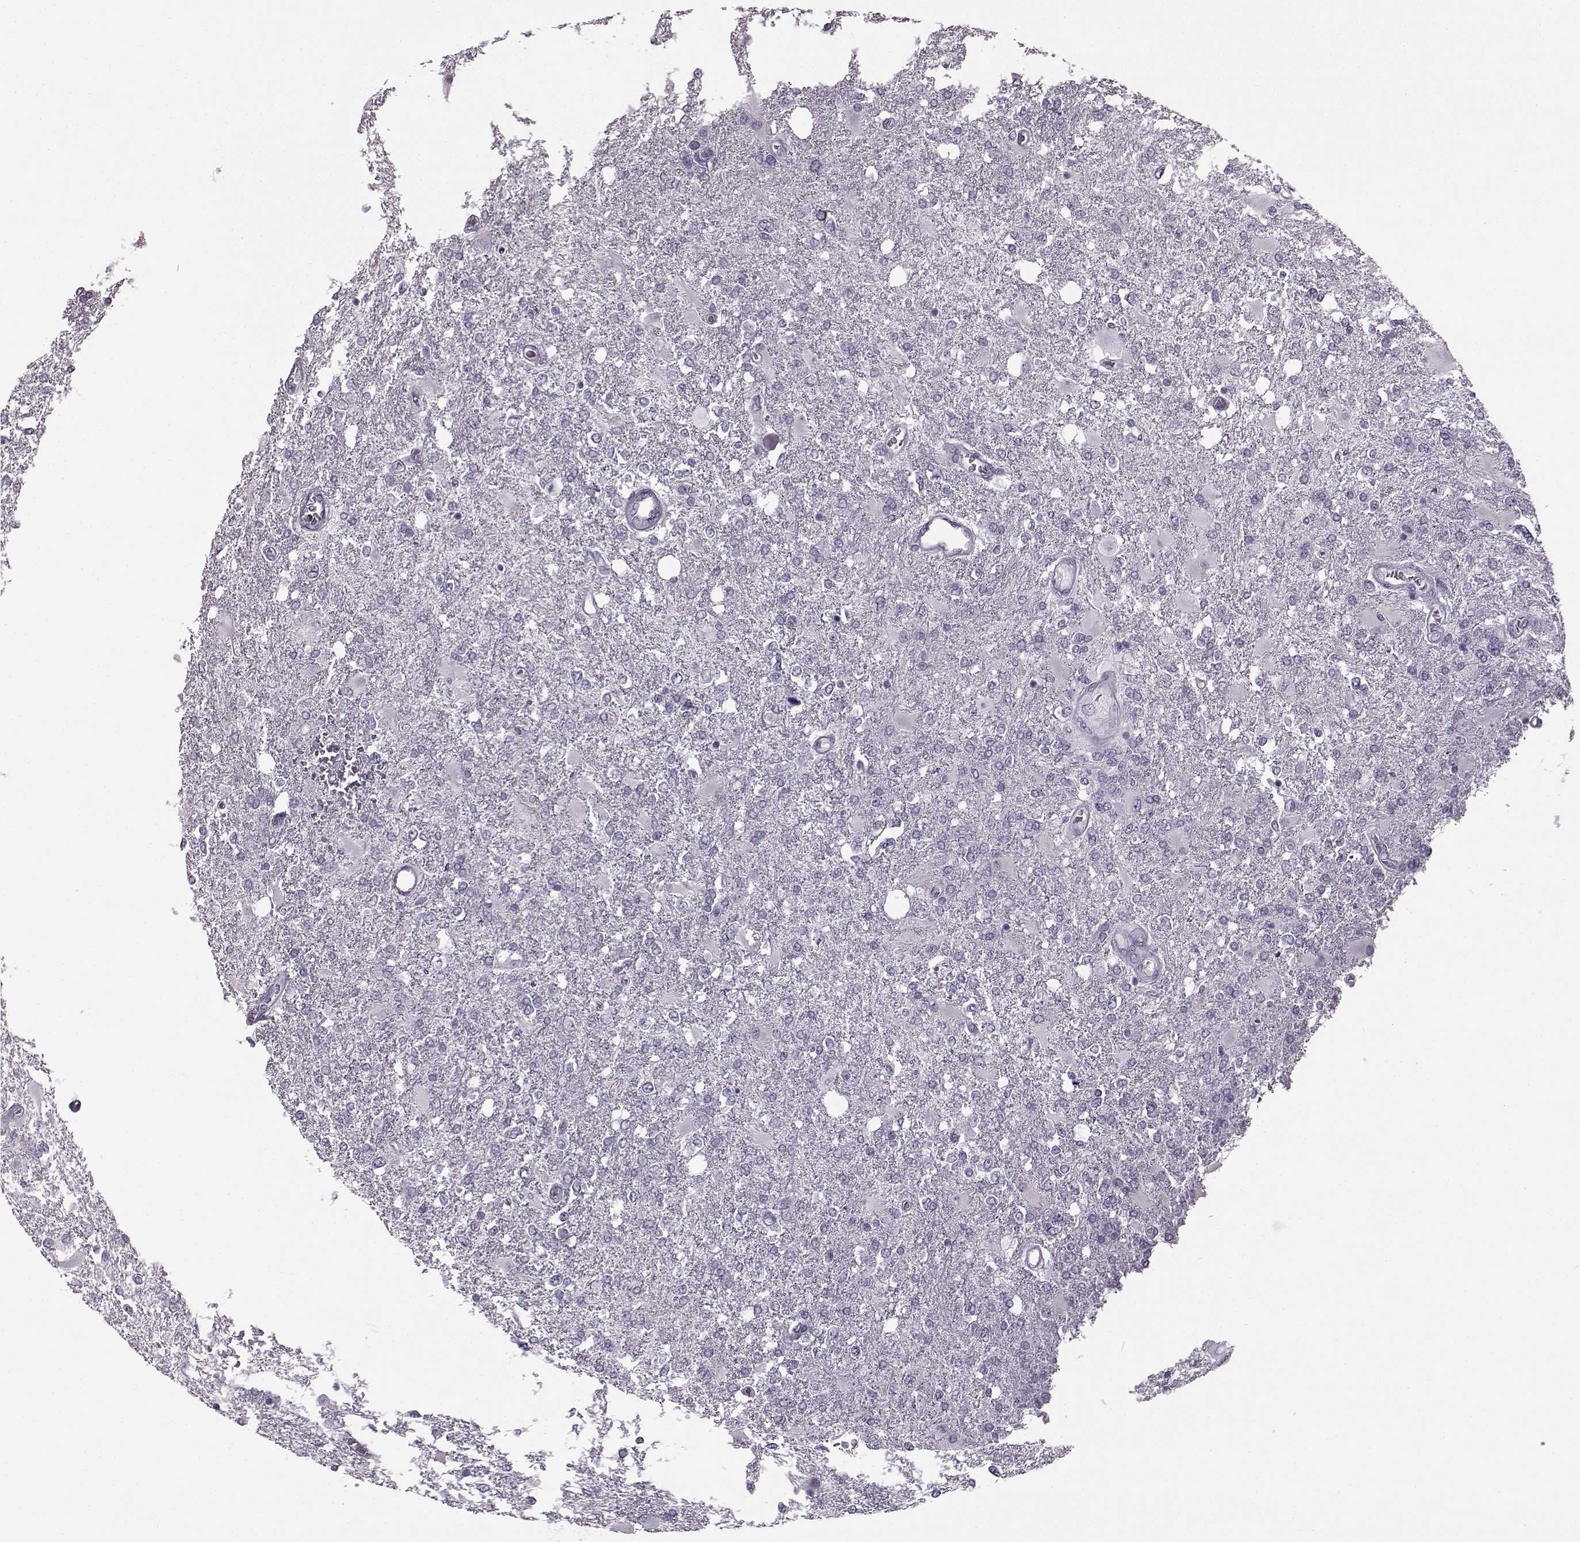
{"staining": {"intensity": "negative", "quantity": "none", "location": "none"}, "tissue": "glioma", "cell_type": "Tumor cells", "image_type": "cancer", "snomed": [{"axis": "morphology", "description": "Glioma, malignant, High grade"}, {"axis": "topography", "description": "Cerebral cortex"}], "caption": "Tumor cells show no significant protein expression in high-grade glioma (malignant).", "gene": "JSRP1", "patient": {"sex": "male", "age": 79}}